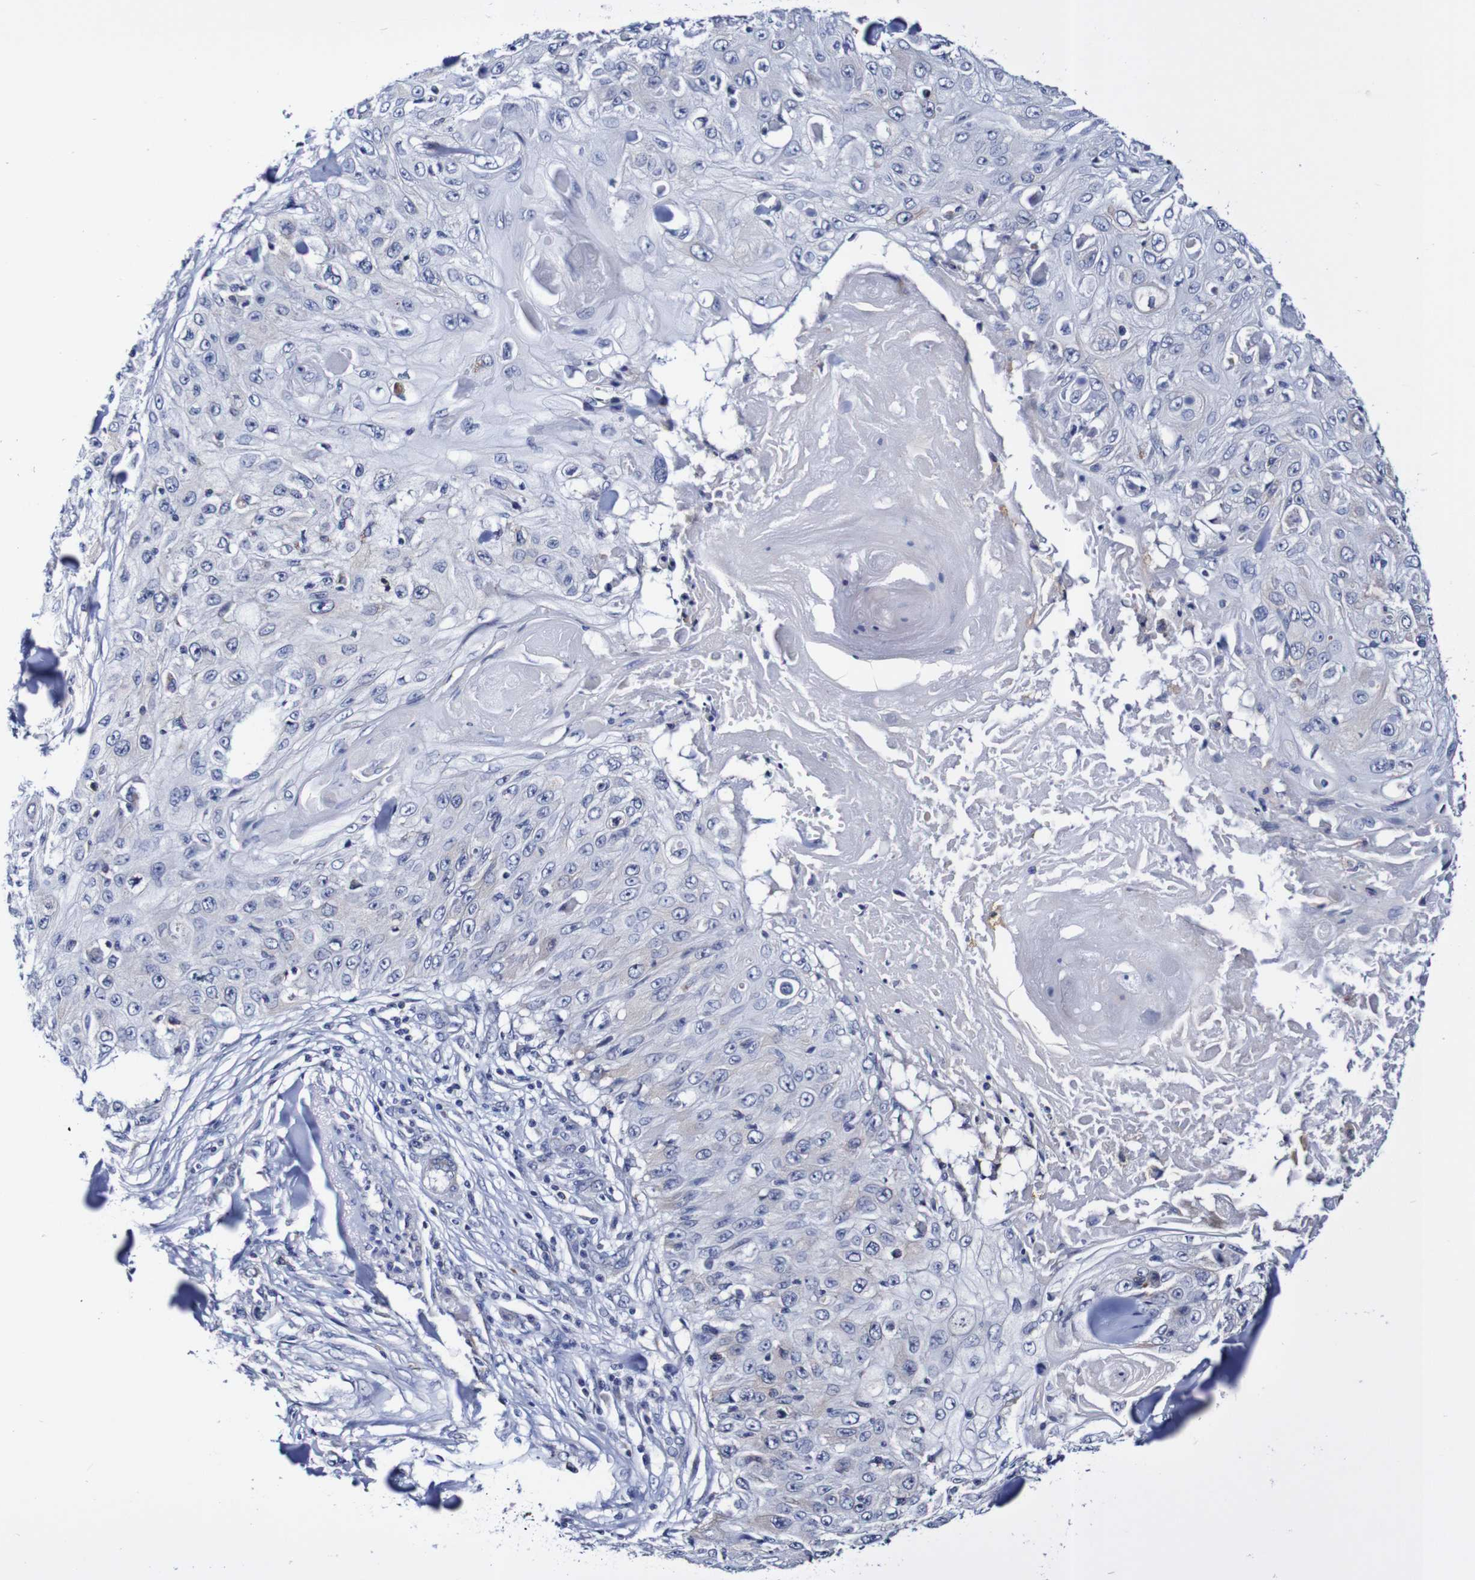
{"staining": {"intensity": "negative", "quantity": "none", "location": "none"}, "tissue": "skin cancer", "cell_type": "Tumor cells", "image_type": "cancer", "snomed": [{"axis": "morphology", "description": "Squamous cell carcinoma, NOS"}, {"axis": "topography", "description": "Skin"}], "caption": "Immunohistochemistry (IHC) image of neoplastic tissue: squamous cell carcinoma (skin) stained with DAB (3,3'-diaminobenzidine) reveals no significant protein expression in tumor cells. (DAB immunohistochemistry visualized using brightfield microscopy, high magnification).", "gene": "ACVR1C", "patient": {"sex": "male", "age": 86}}